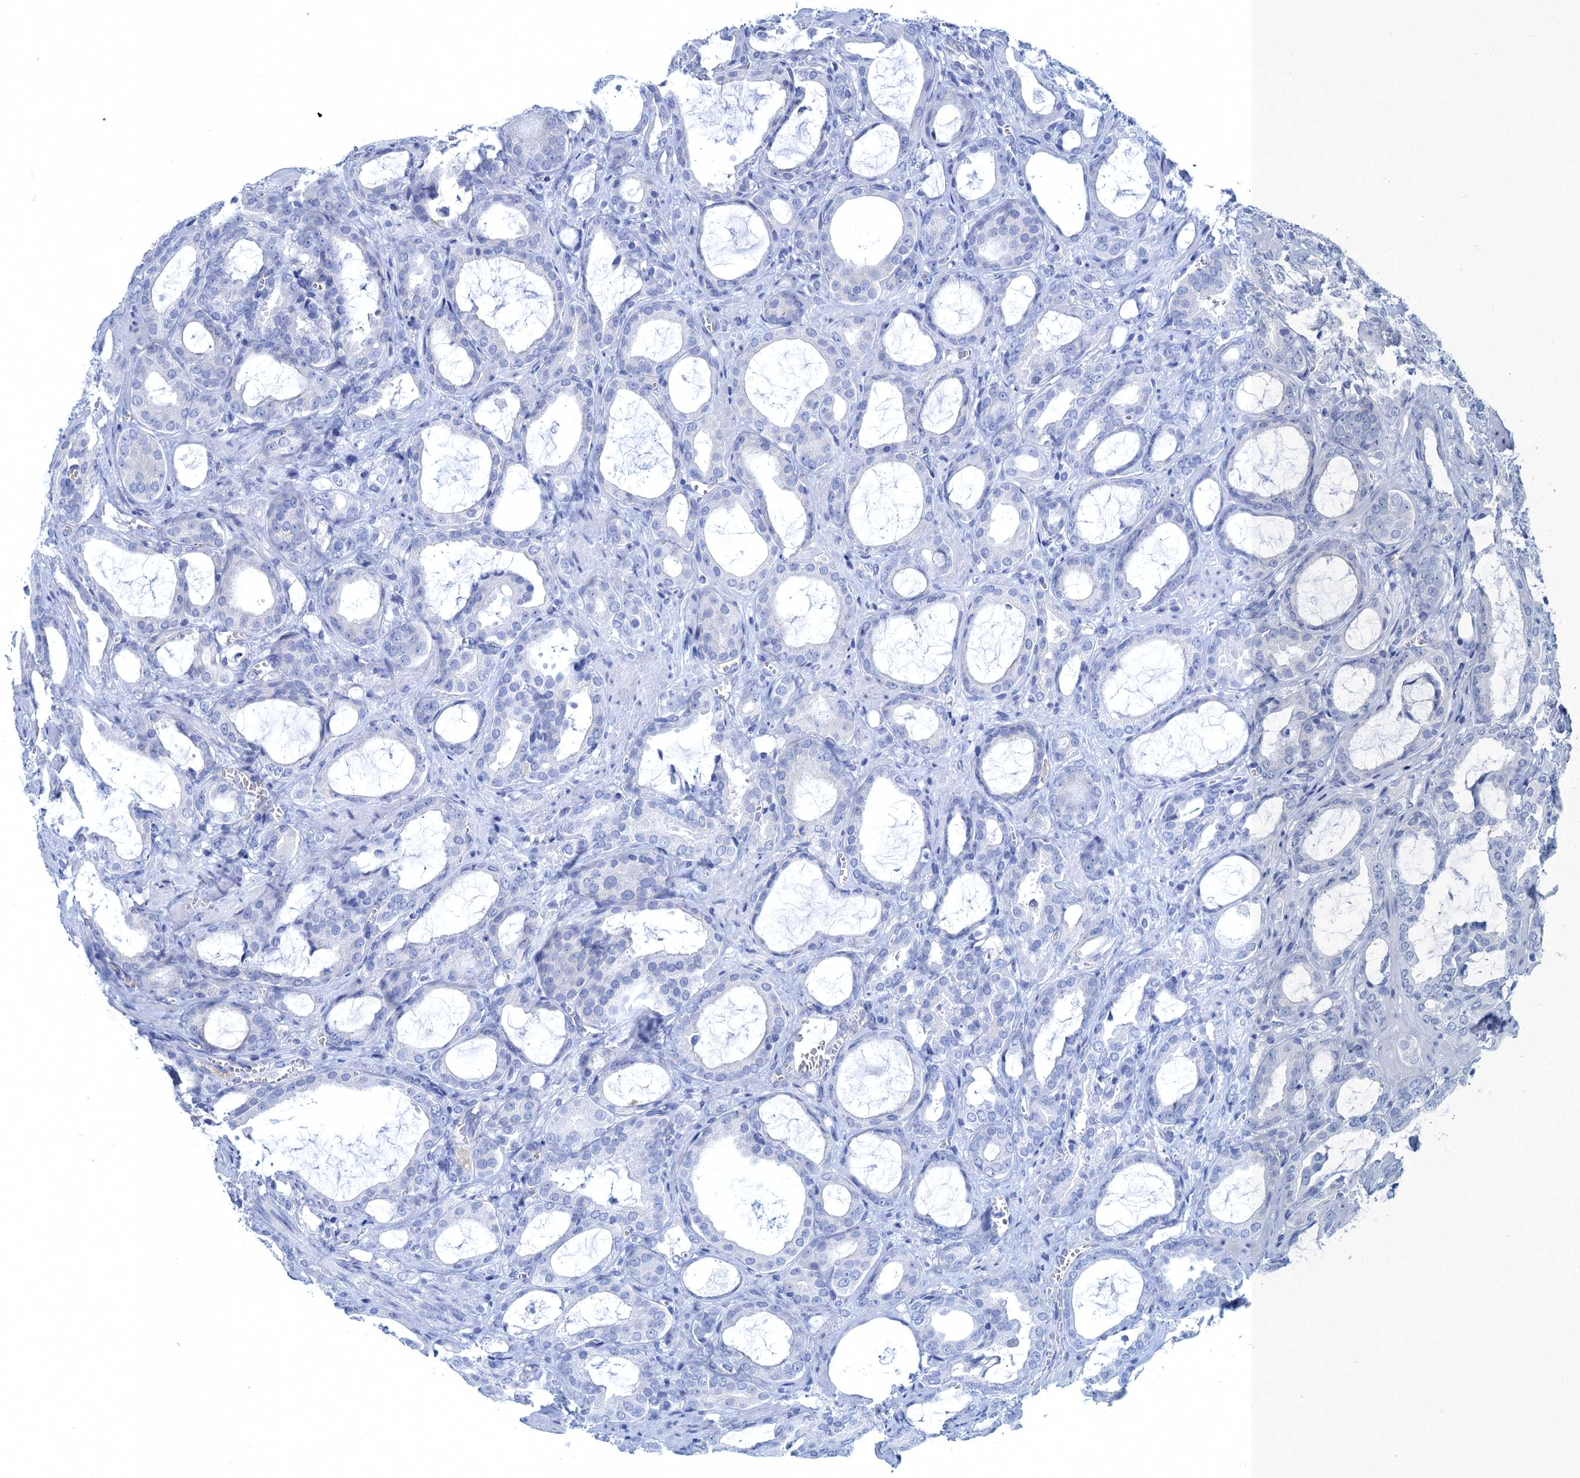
{"staining": {"intensity": "negative", "quantity": "none", "location": "none"}, "tissue": "prostate cancer", "cell_type": "Tumor cells", "image_type": "cancer", "snomed": [{"axis": "morphology", "description": "Adenocarcinoma, High grade"}, {"axis": "topography", "description": "Prostate"}], "caption": "Prostate cancer stained for a protein using immunohistochemistry reveals no expression tumor cells.", "gene": "CALML5", "patient": {"sex": "male", "age": 72}}